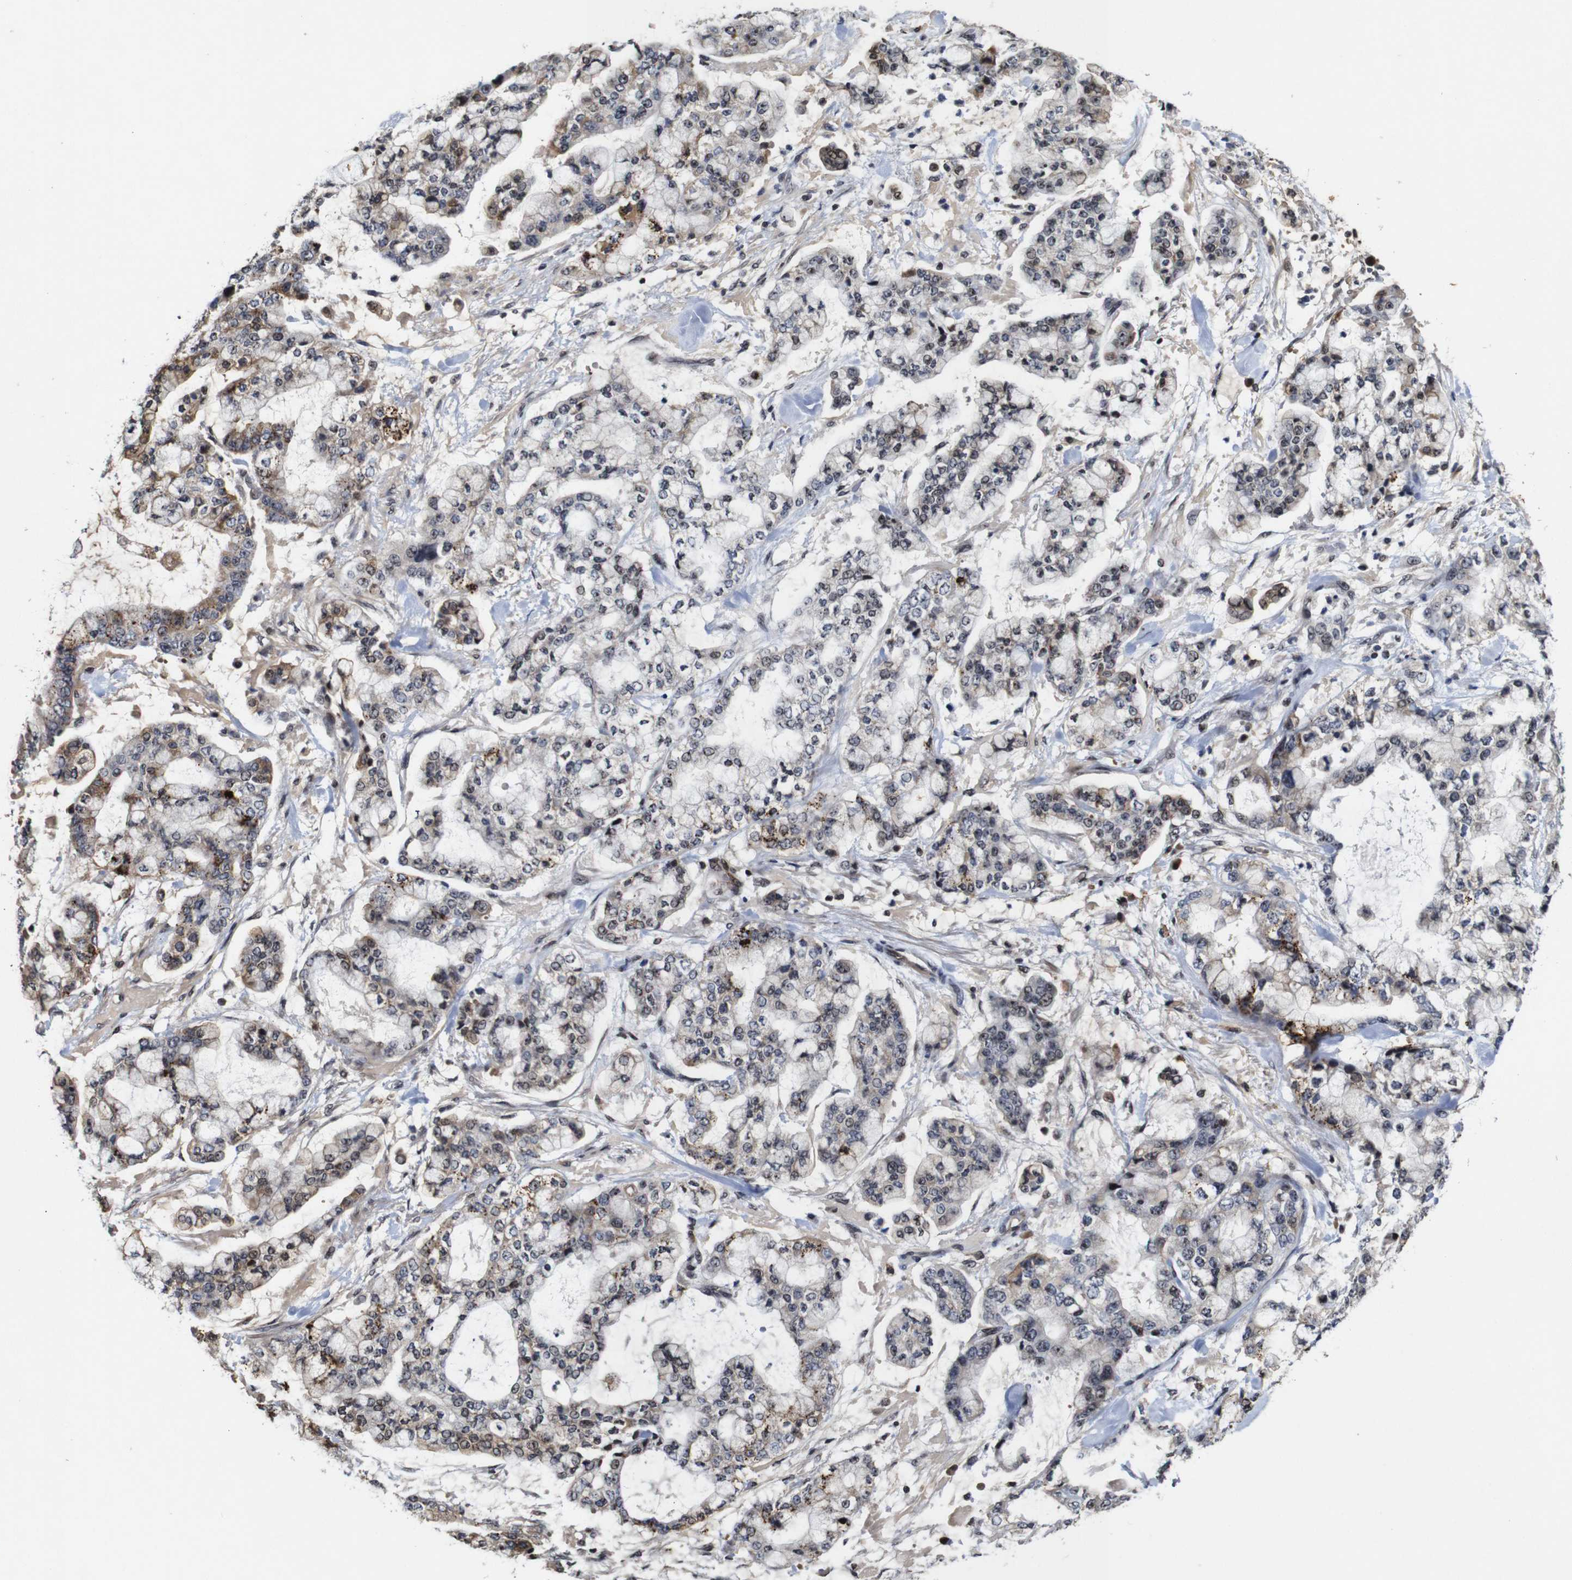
{"staining": {"intensity": "moderate", "quantity": "<25%", "location": "cytoplasmic/membranous"}, "tissue": "stomach cancer", "cell_type": "Tumor cells", "image_type": "cancer", "snomed": [{"axis": "morphology", "description": "Normal tissue, NOS"}, {"axis": "morphology", "description": "Adenocarcinoma, NOS"}, {"axis": "topography", "description": "Stomach, upper"}, {"axis": "topography", "description": "Stomach"}], "caption": "Immunohistochemical staining of human stomach cancer (adenocarcinoma) displays low levels of moderate cytoplasmic/membranous protein expression in approximately <25% of tumor cells. The staining is performed using DAB (3,3'-diaminobenzidine) brown chromogen to label protein expression. The nuclei are counter-stained blue using hematoxylin.", "gene": "MYC", "patient": {"sex": "male", "age": 76}}